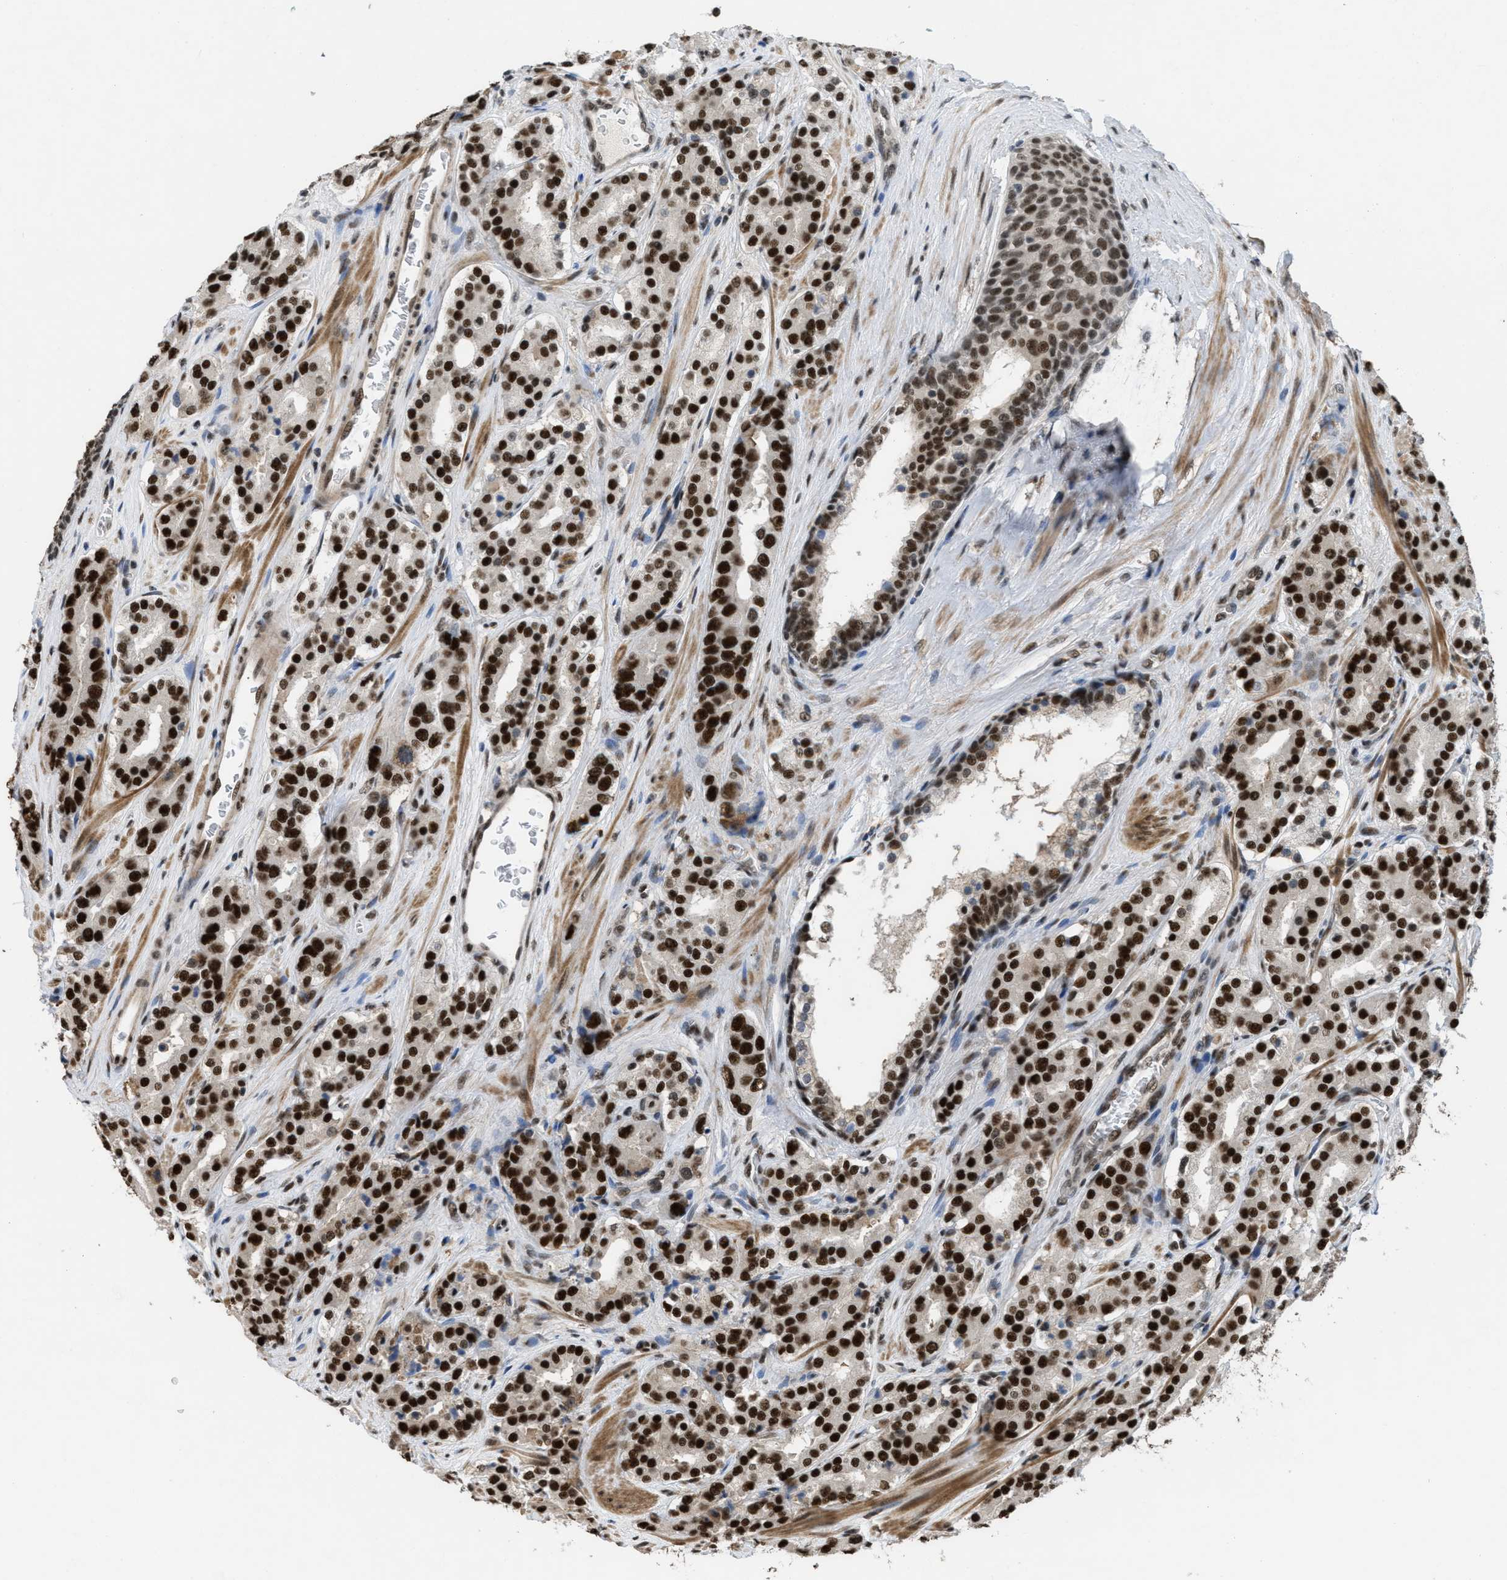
{"staining": {"intensity": "strong", "quantity": ">75%", "location": "nuclear"}, "tissue": "prostate cancer", "cell_type": "Tumor cells", "image_type": "cancer", "snomed": [{"axis": "morphology", "description": "Adenocarcinoma, High grade"}, {"axis": "topography", "description": "Prostate"}], "caption": "Protein expression analysis of high-grade adenocarcinoma (prostate) reveals strong nuclear expression in approximately >75% of tumor cells. (IHC, brightfield microscopy, high magnification).", "gene": "CDT1", "patient": {"sex": "male", "age": 60}}